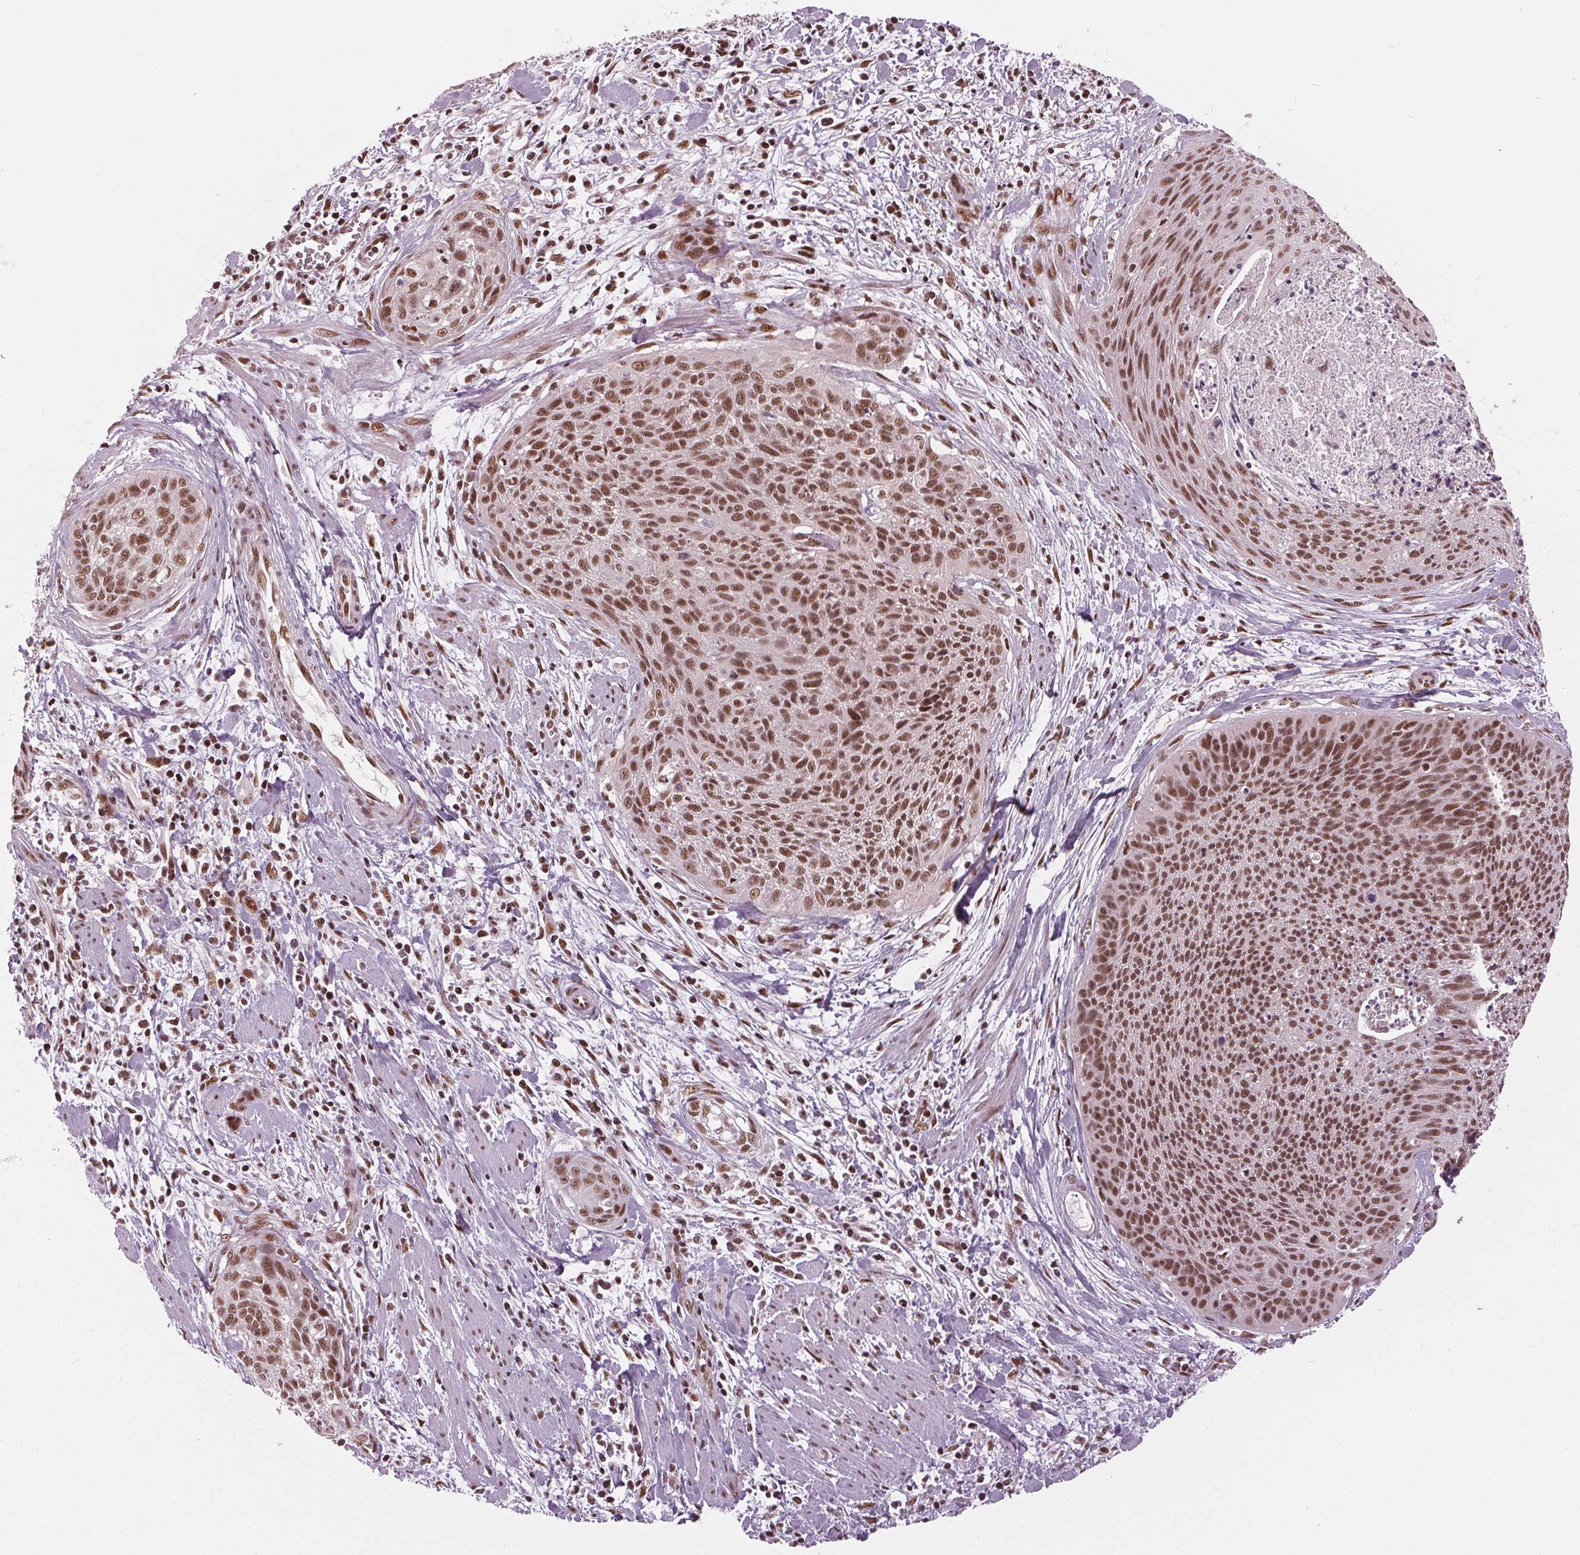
{"staining": {"intensity": "moderate", "quantity": ">75%", "location": "nuclear"}, "tissue": "cervical cancer", "cell_type": "Tumor cells", "image_type": "cancer", "snomed": [{"axis": "morphology", "description": "Squamous cell carcinoma, NOS"}, {"axis": "topography", "description": "Cervix"}], "caption": "A brown stain highlights moderate nuclear positivity of a protein in human squamous cell carcinoma (cervical) tumor cells.", "gene": "LSM2", "patient": {"sex": "female", "age": 55}}